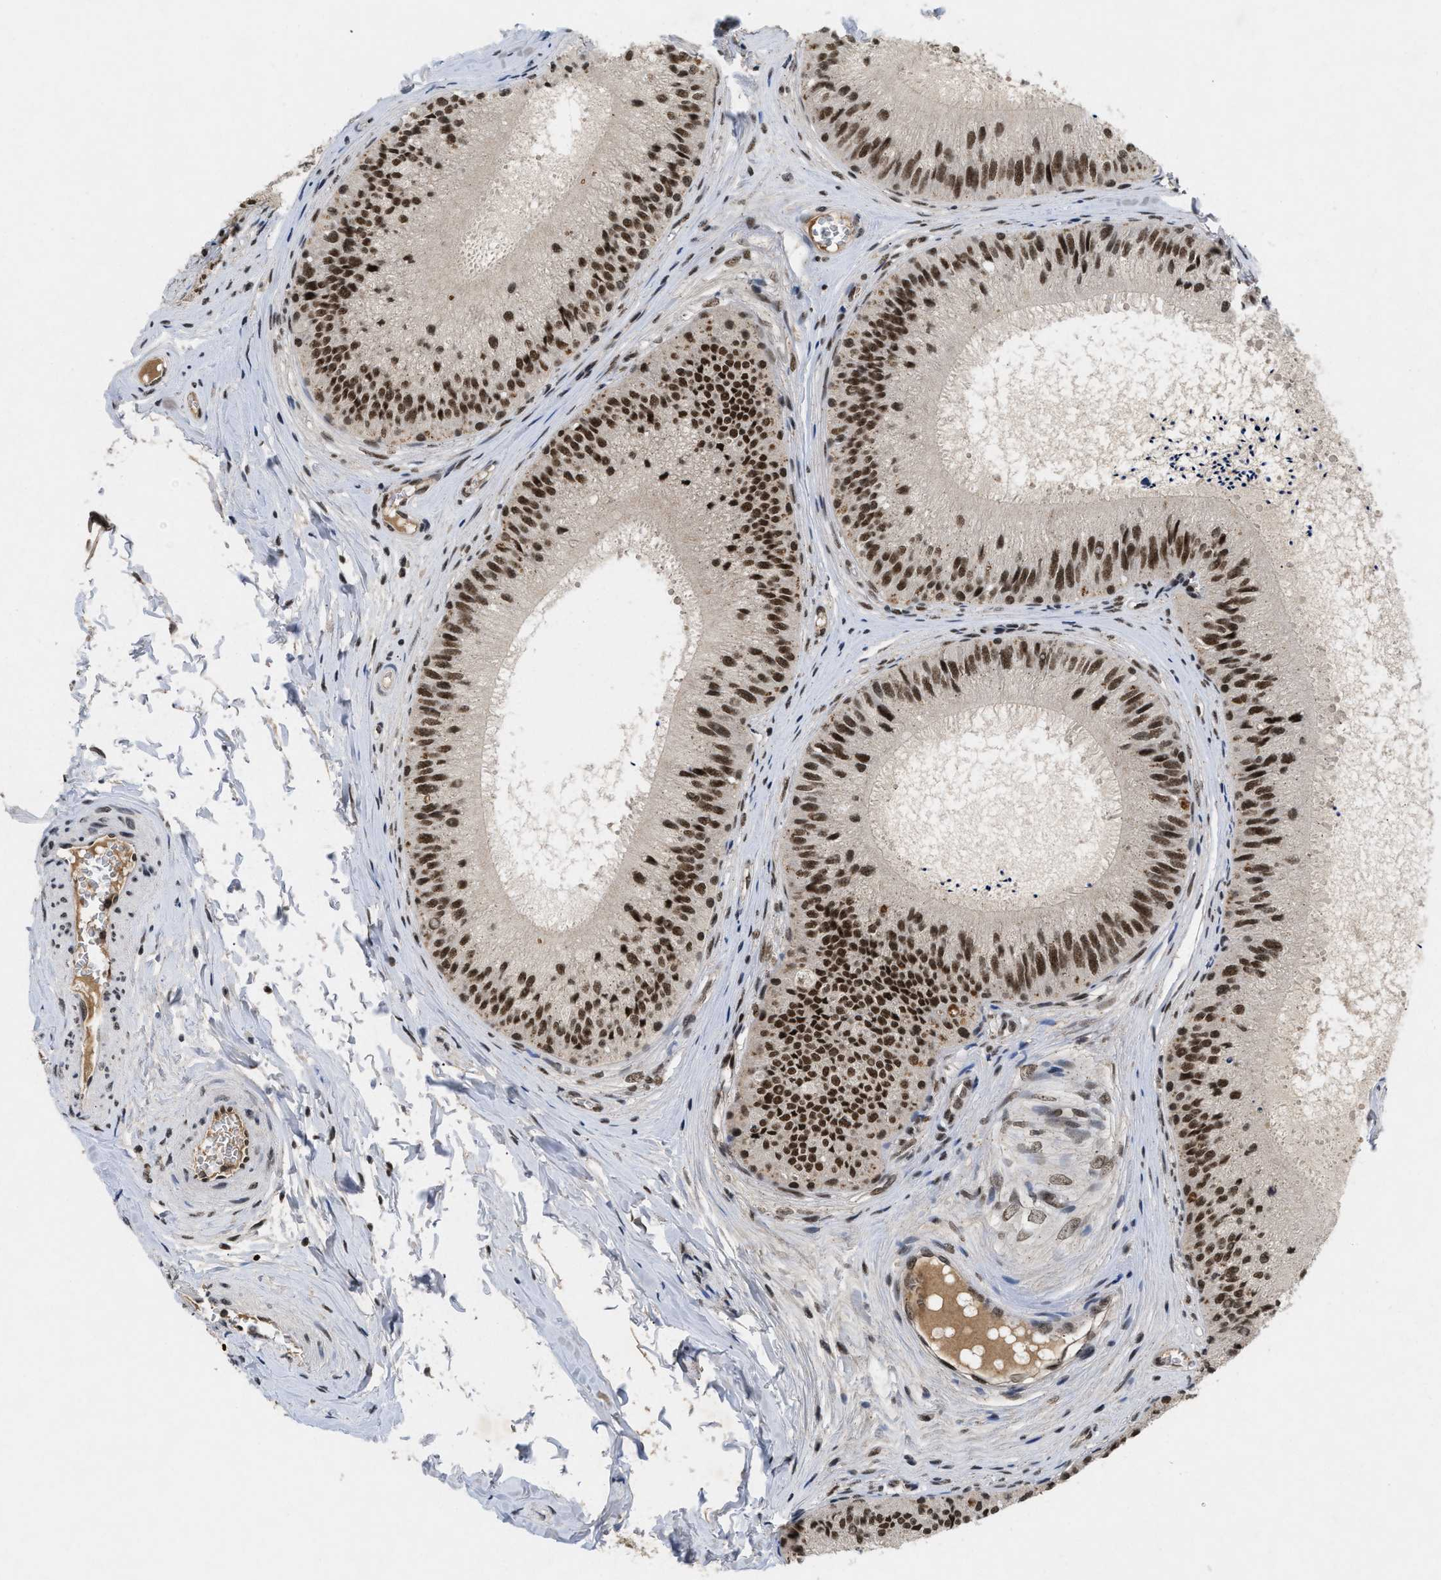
{"staining": {"intensity": "strong", "quantity": ">75%", "location": "nuclear"}, "tissue": "epididymis", "cell_type": "Glandular cells", "image_type": "normal", "snomed": [{"axis": "morphology", "description": "Normal tissue, NOS"}, {"axis": "topography", "description": "Epididymis"}], "caption": "About >75% of glandular cells in benign epididymis show strong nuclear protein staining as visualized by brown immunohistochemical staining.", "gene": "ZNF346", "patient": {"sex": "male", "age": 31}}